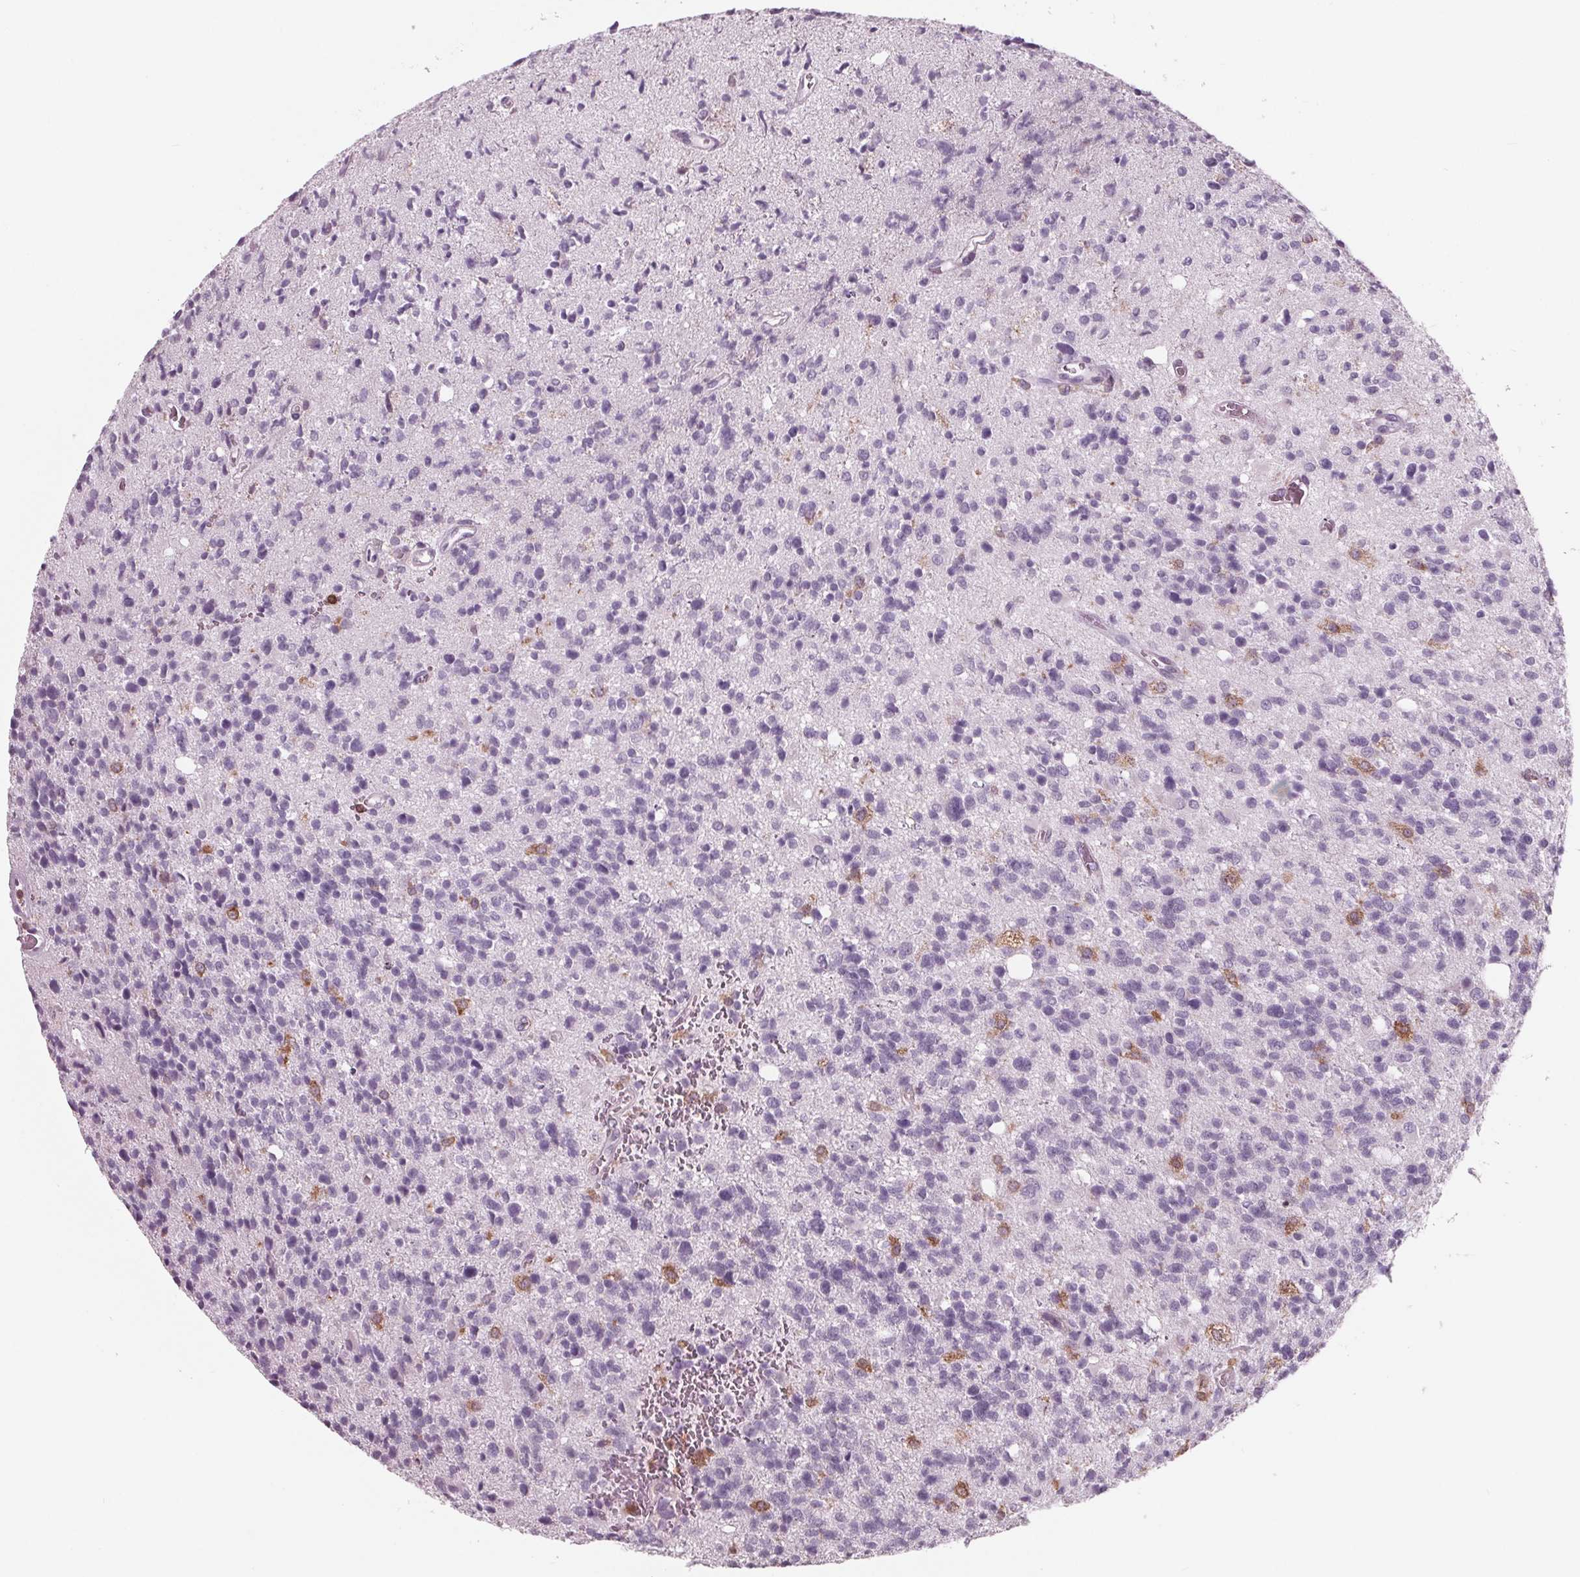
{"staining": {"intensity": "negative", "quantity": "none", "location": "none"}, "tissue": "glioma", "cell_type": "Tumor cells", "image_type": "cancer", "snomed": [{"axis": "morphology", "description": "Glioma, malignant, High grade"}, {"axis": "topography", "description": "Brain"}], "caption": "Tumor cells are negative for protein expression in human malignant glioma (high-grade). (DAB IHC with hematoxylin counter stain).", "gene": "ARHGAP25", "patient": {"sex": "male", "age": 29}}